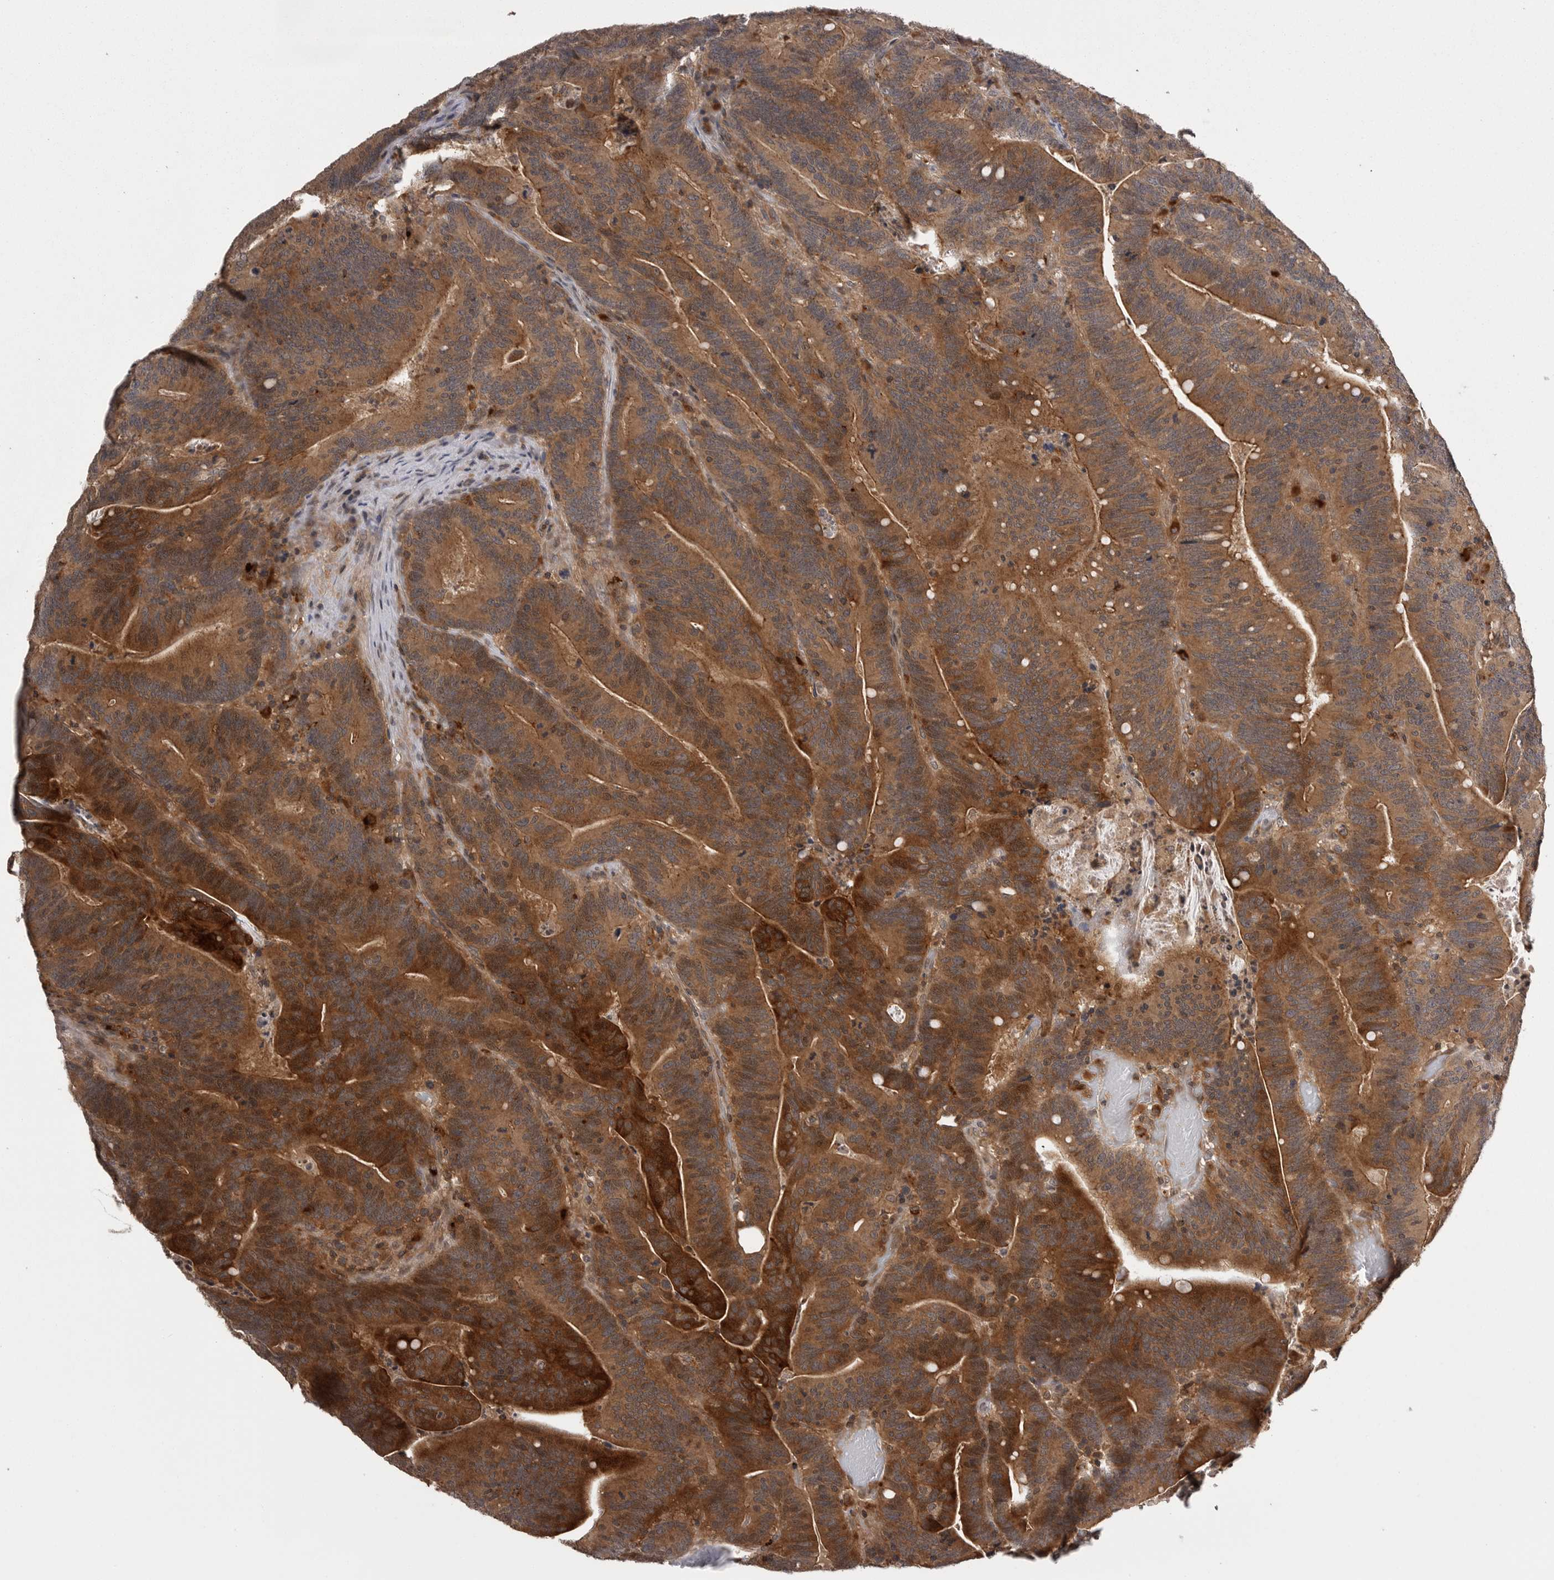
{"staining": {"intensity": "moderate", "quantity": ">75%", "location": "cytoplasmic/membranous,nuclear"}, "tissue": "colorectal cancer", "cell_type": "Tumor cells", "image_type": "cancer", "snomed": [{"axis": "morphology", "description": "Adenocarcinoma, NOS"}, {"axis": "topography", "description": "Colon"}], "caption": "High-magnification brightfield microscopy of colorectal adenocarcinoma stained with DAB (3,3'-diaminobenzidine) (brown) and counterstained with hematoxylin (blue). tumor cells exhibit moderate cytoplasmic/membranous and nuclear expression is identified in approximately>75% of cells.", "gene": "AOAH", "patient": {"sex": "female", "age": 66}}